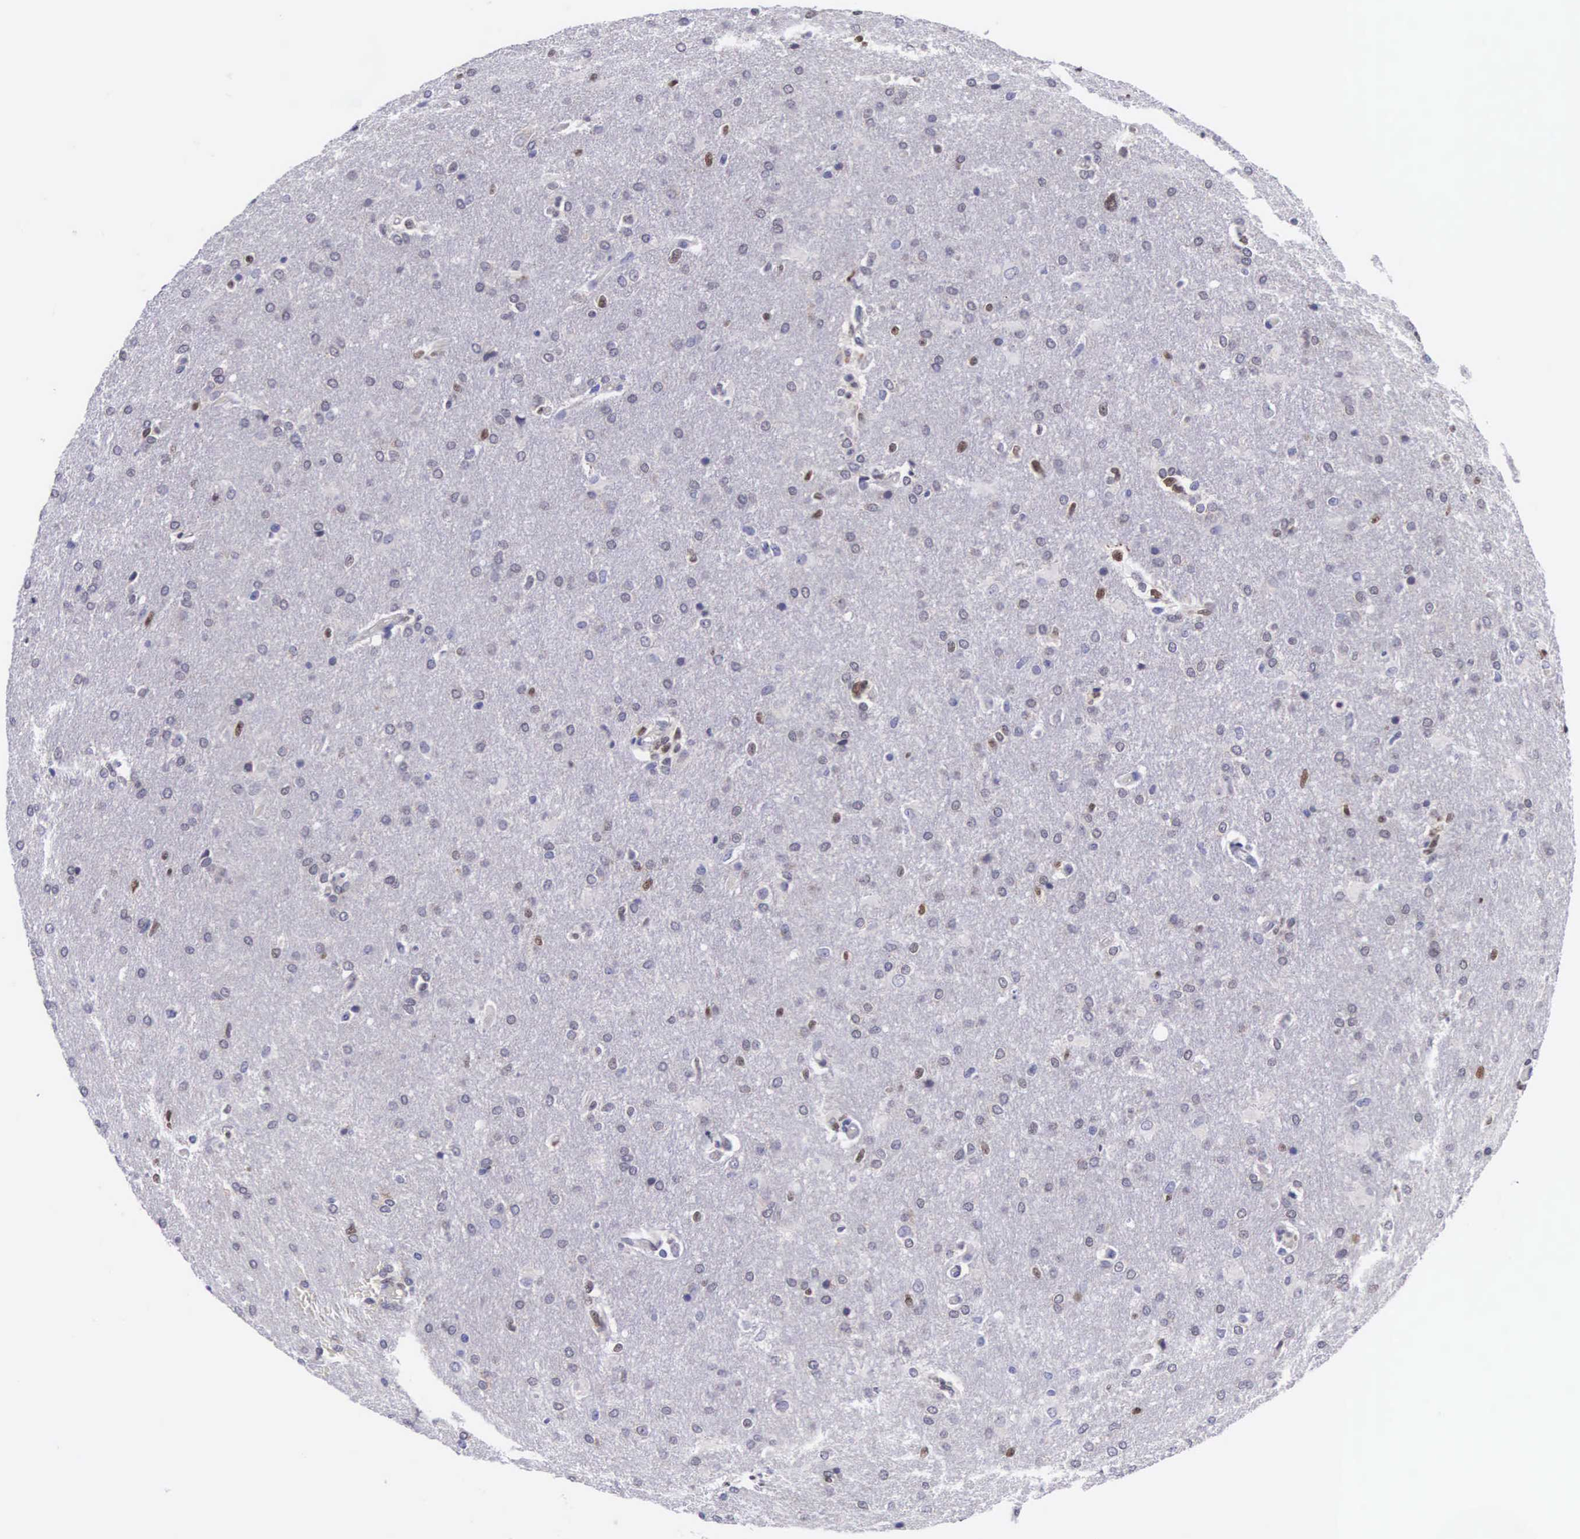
{"staining": {"intensity": "strong", "quantity": "<25%", "location": "nuclear"}, "tissue": "glioma", "cell_type": "Tumor cells", "image_type": "cancer", "snomed": [{"axis": "morphology", "description": "Glioma, malignant, High grade"}, {"axis": "topography", "description": "Brain"}], "caption": "Immunohistochemical staining of human glioma shows strong nuclear protein expression in about <25% of tumor cells. (DAB IHC with brightfield microscopy, high magnification).", "gene": "SOX11", "patient": {"sex": "male", "age": 68}}